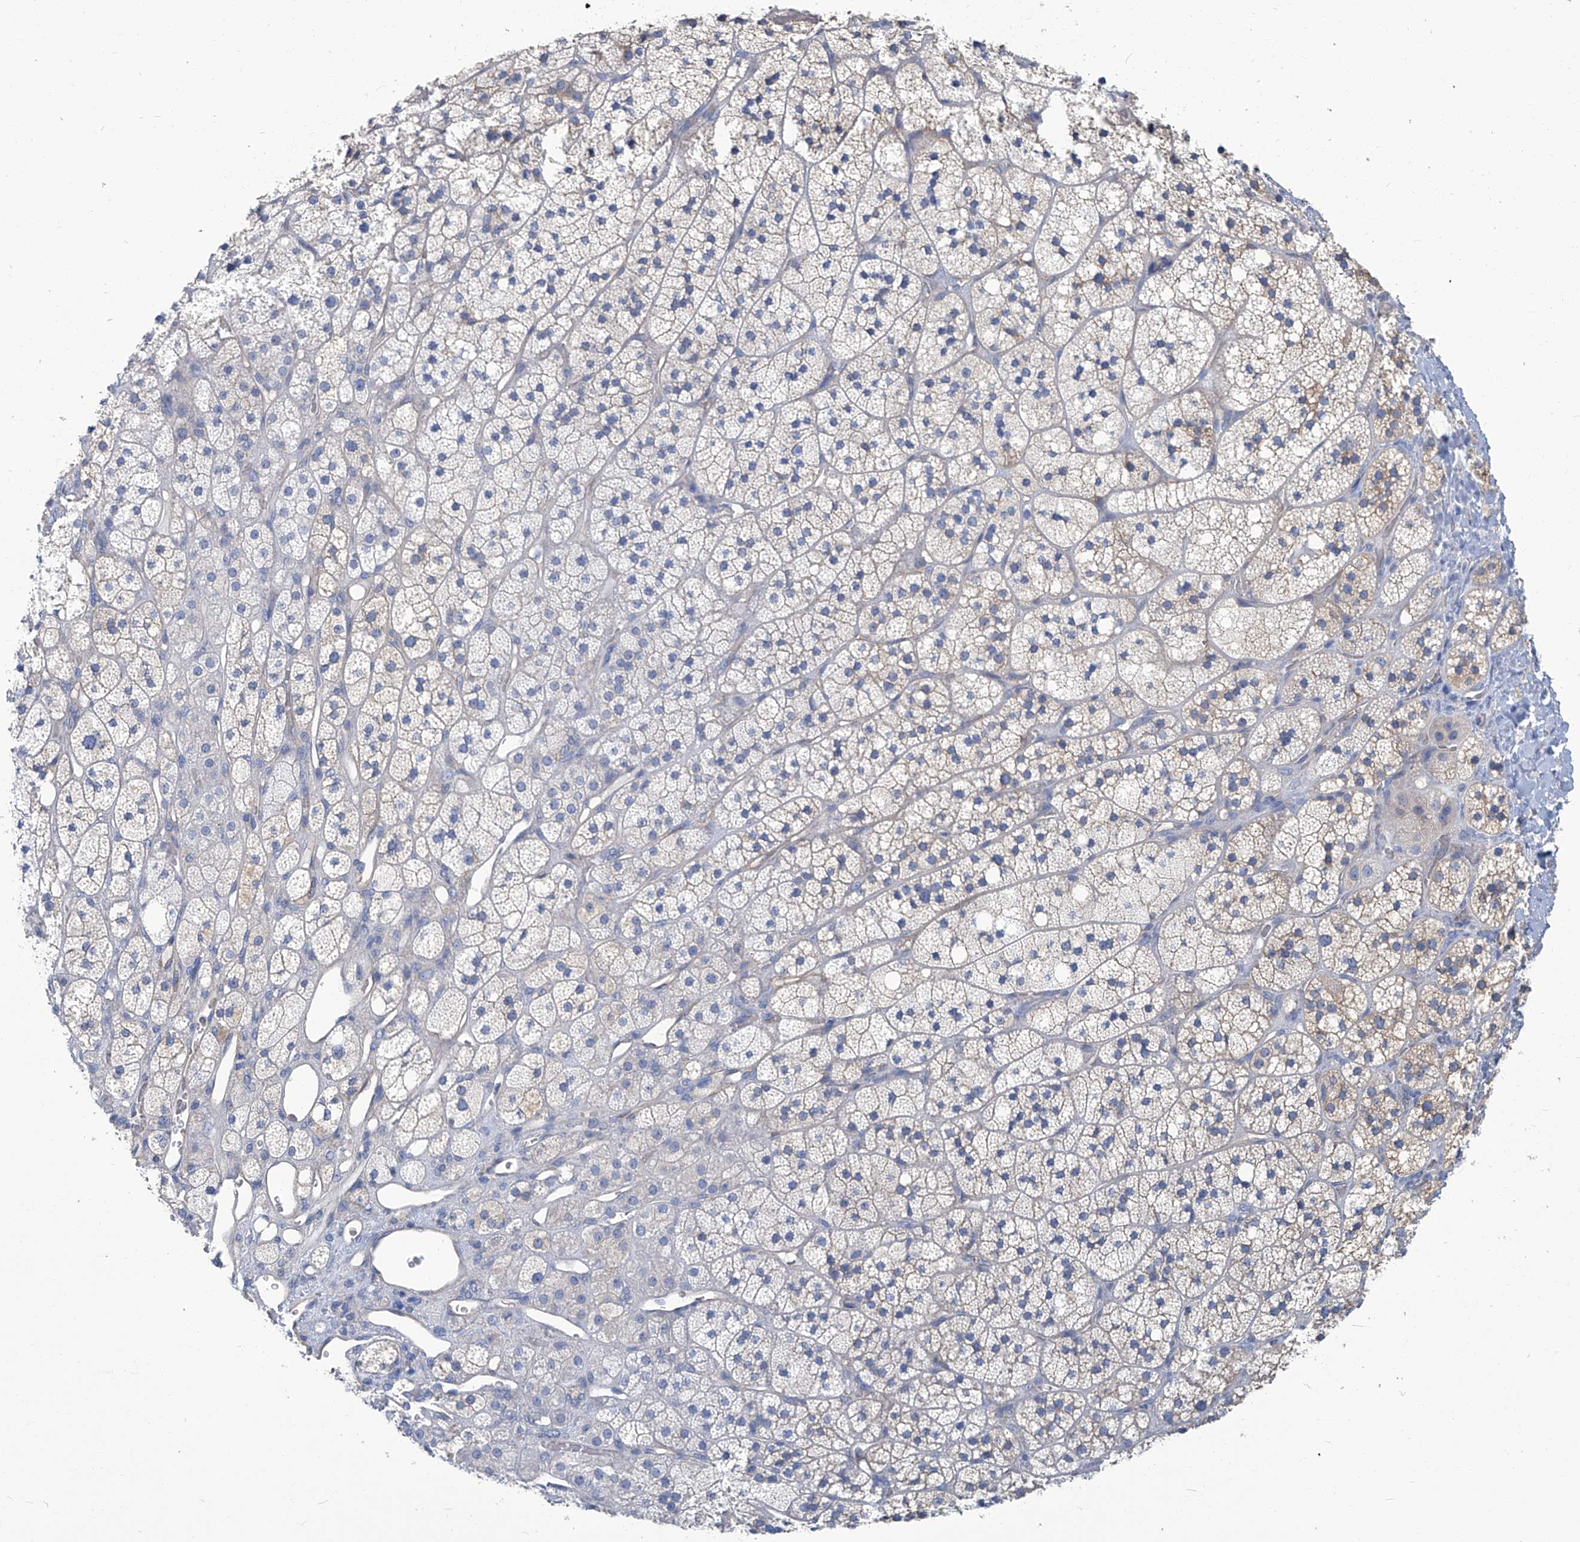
{"staining": {"intensity": "weak", "quantity": "<25%", "location": "cytoplasmic/membranous"}, "tissue": "adrenal gland", "cell_type": "Glandular cells", "image_type": "normal", "snomed": [{"axis": "morphology", "description": "Normal tissue, NOS"}, {"axis": "topography", "description": "Adrenal gland"}], "caption": "A high-resolution histopathology image shows immunohistochemistry staining of unremarkable adrenal gland, which demonstrates no significant expression in glandular cells. Nuclei are stained in blue.", "gene": "PFKL", "patient": {"sex": "male", "age": 61}}